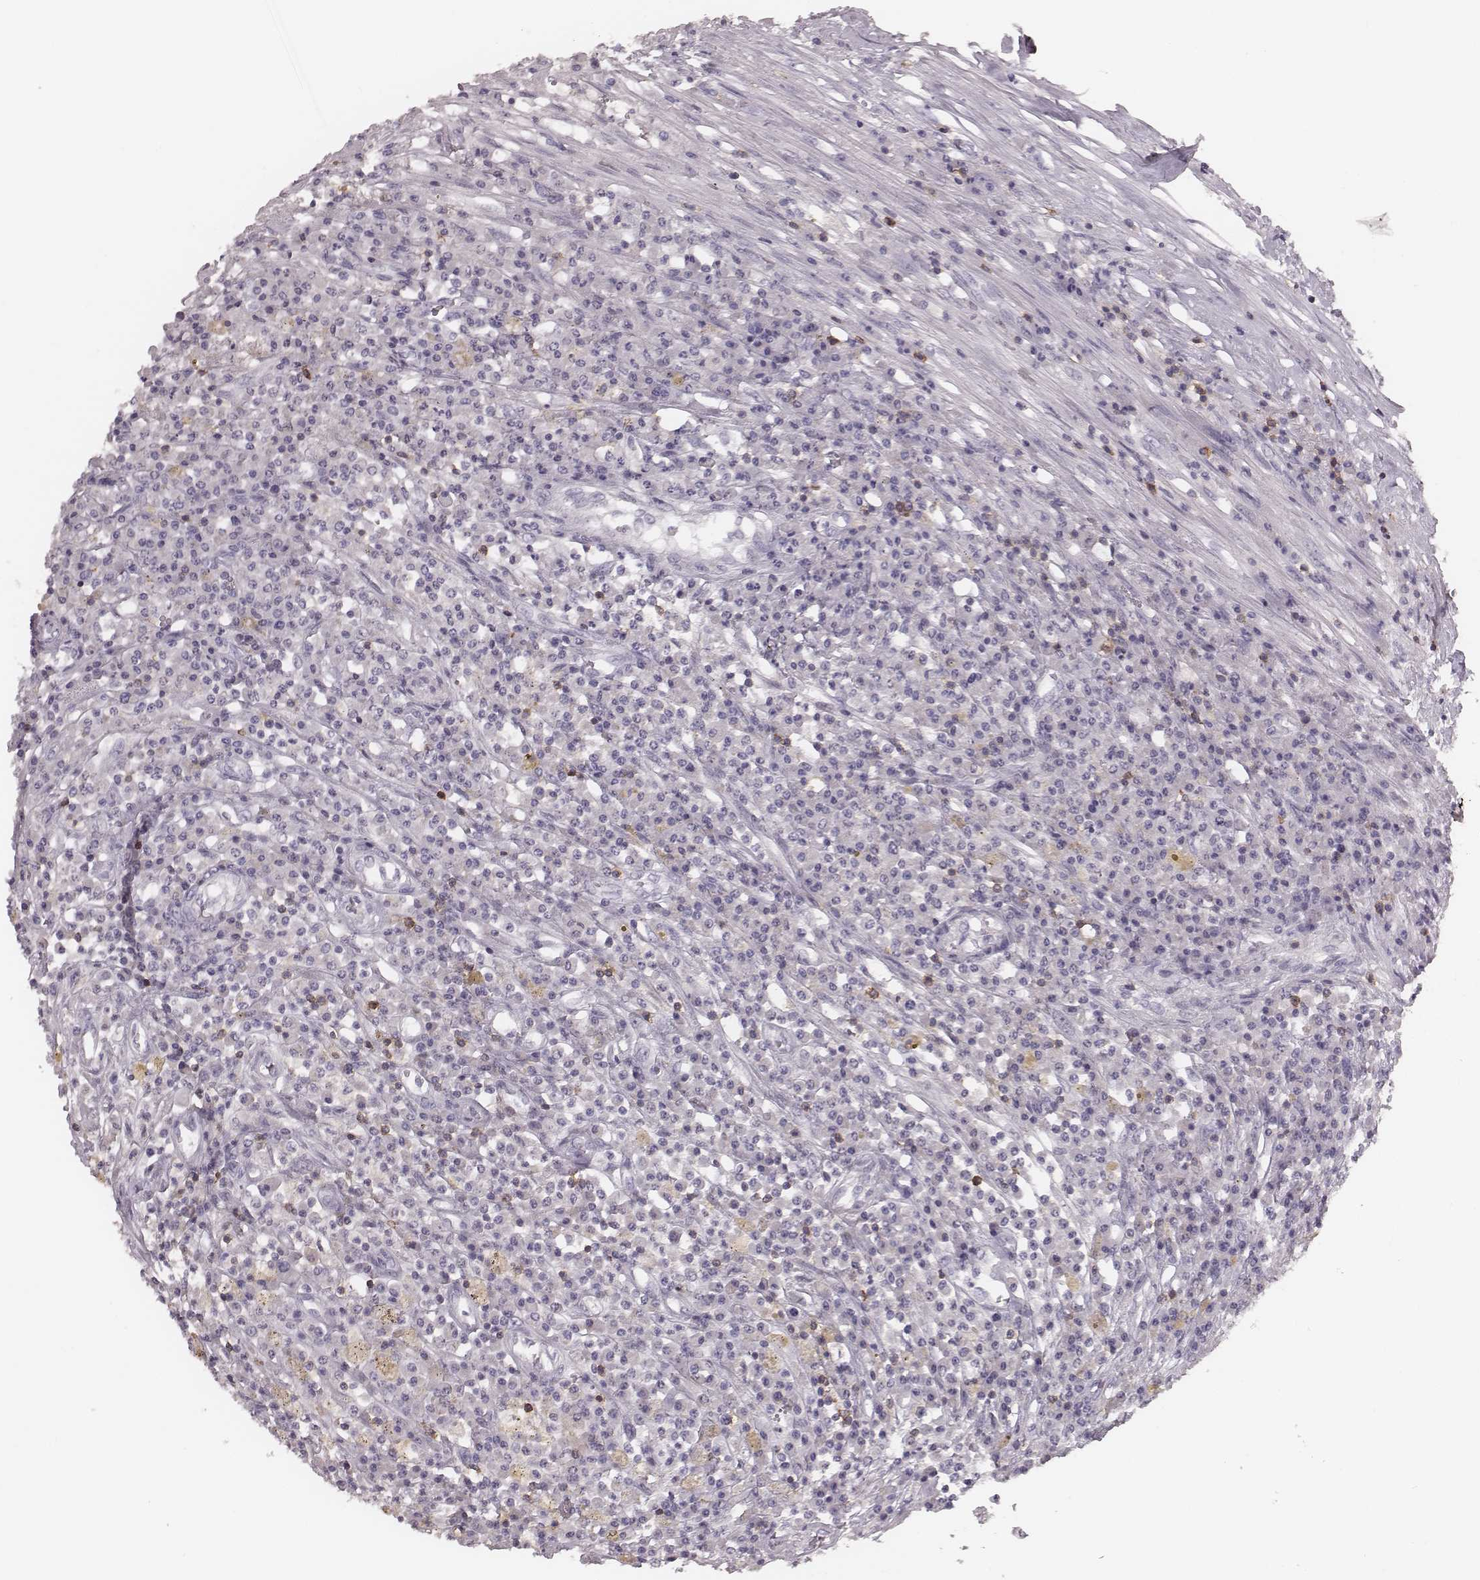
{"staining": {"intensity": "negative", "quantity": "none", "location": "none"}, "tissue": "colorectal cancer", "cell_type": "Tumor cells", "image_type": "cancer", "snomed": [{"axis": "morphology", "description": "Adenocarcinoma, NOS"}, {"axis": "topography", "description": "Rectum"}], "caption": "IHC histopathology image of colorectal cancer (adenocarcinoma) stained for a protein (brown), which displays no expression in tumor cells.", "gene": "PDCD1", "patient": {"sex": "male", "age": 54}}